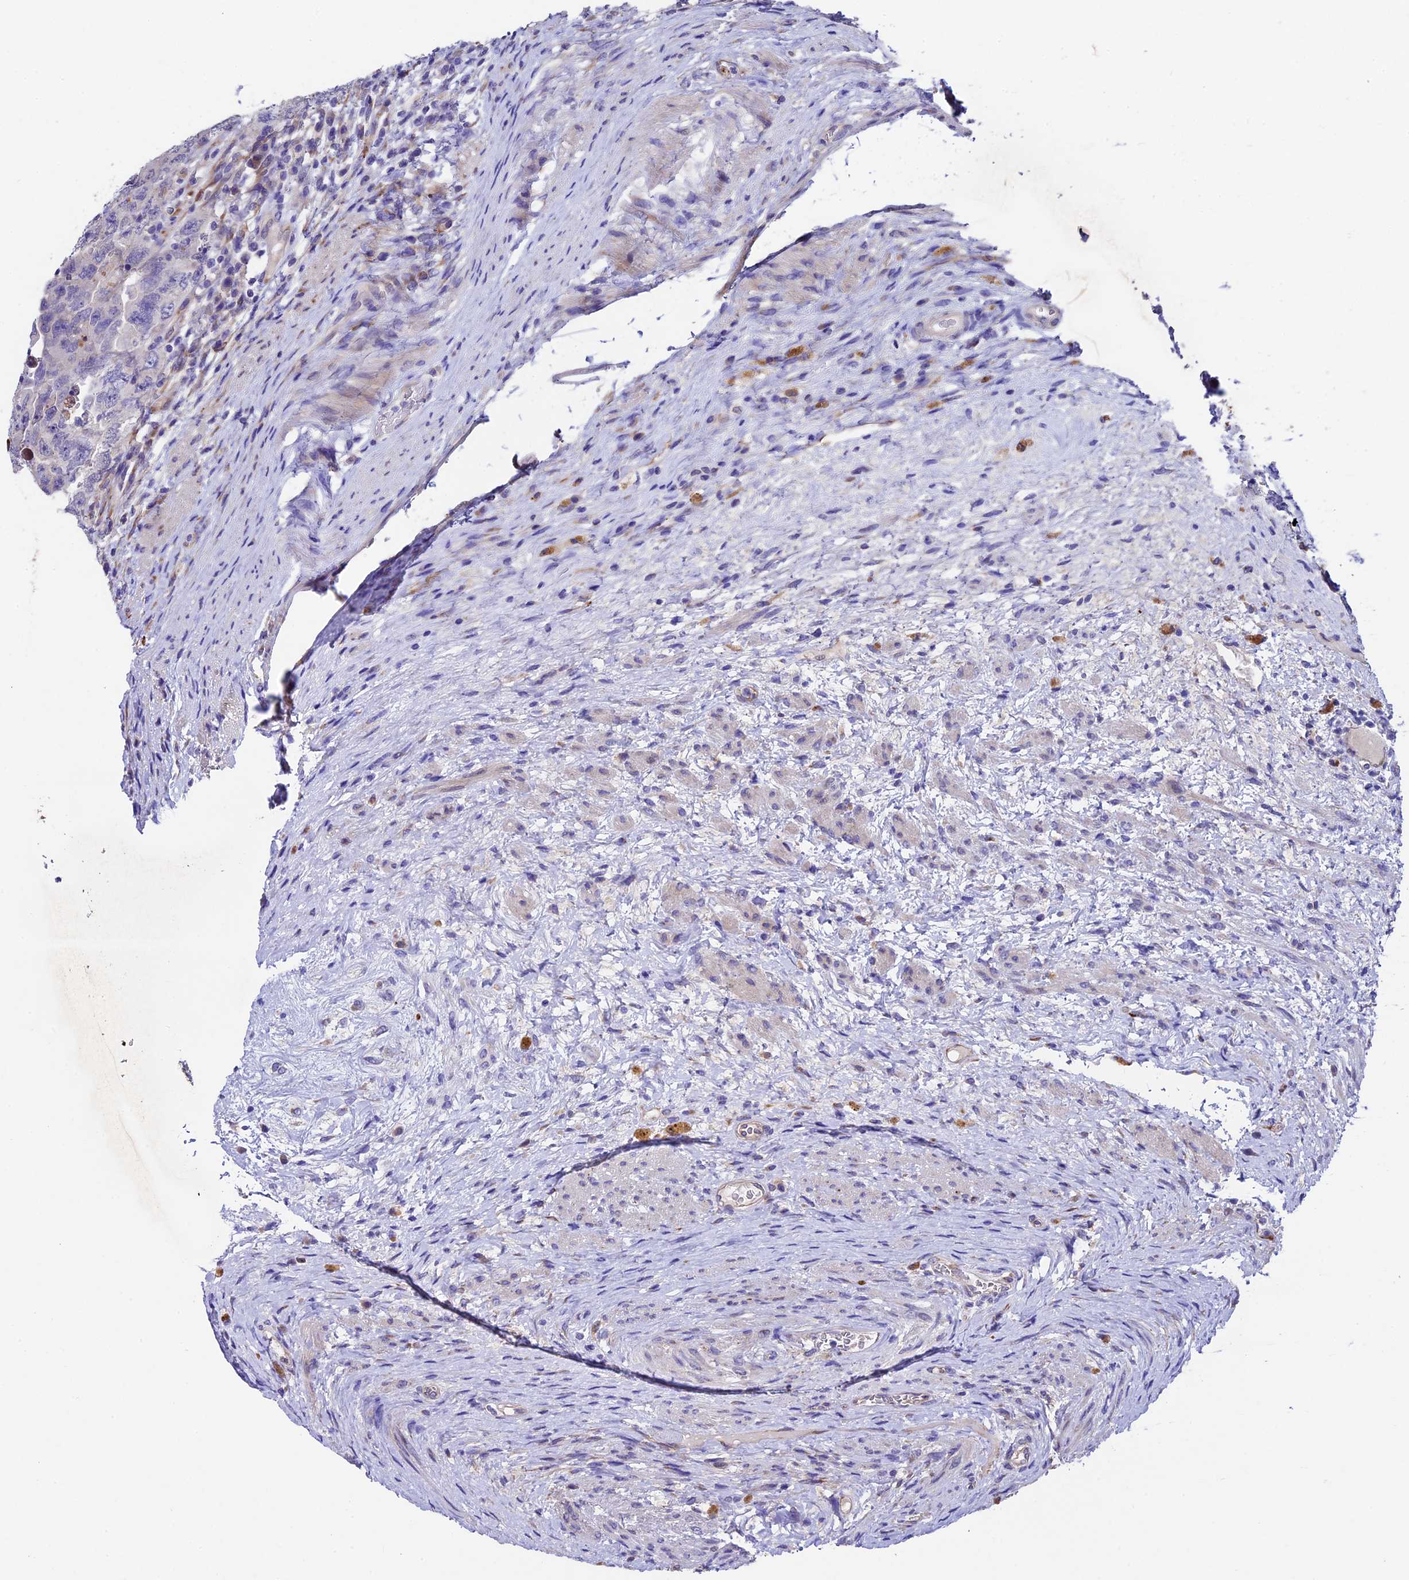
{"staining": {"intensity": "negative", "quantity": "none", "location": "none"}, "tissue": "testis cancer", "cell_type": "Tumor cells", "image_type": "cancer", "snomed": [{"axis": "morphology", "description": "Carcinoma, Embryonal, NOS"}, {"axis": "topography", "description": "Testis"}], "caption": "Tumor cells are negative for brown protein staining in testis cancer (embryonal carcinoma).", "gene": "LSM7", "patient": {"sex": "male", "age": 26}}